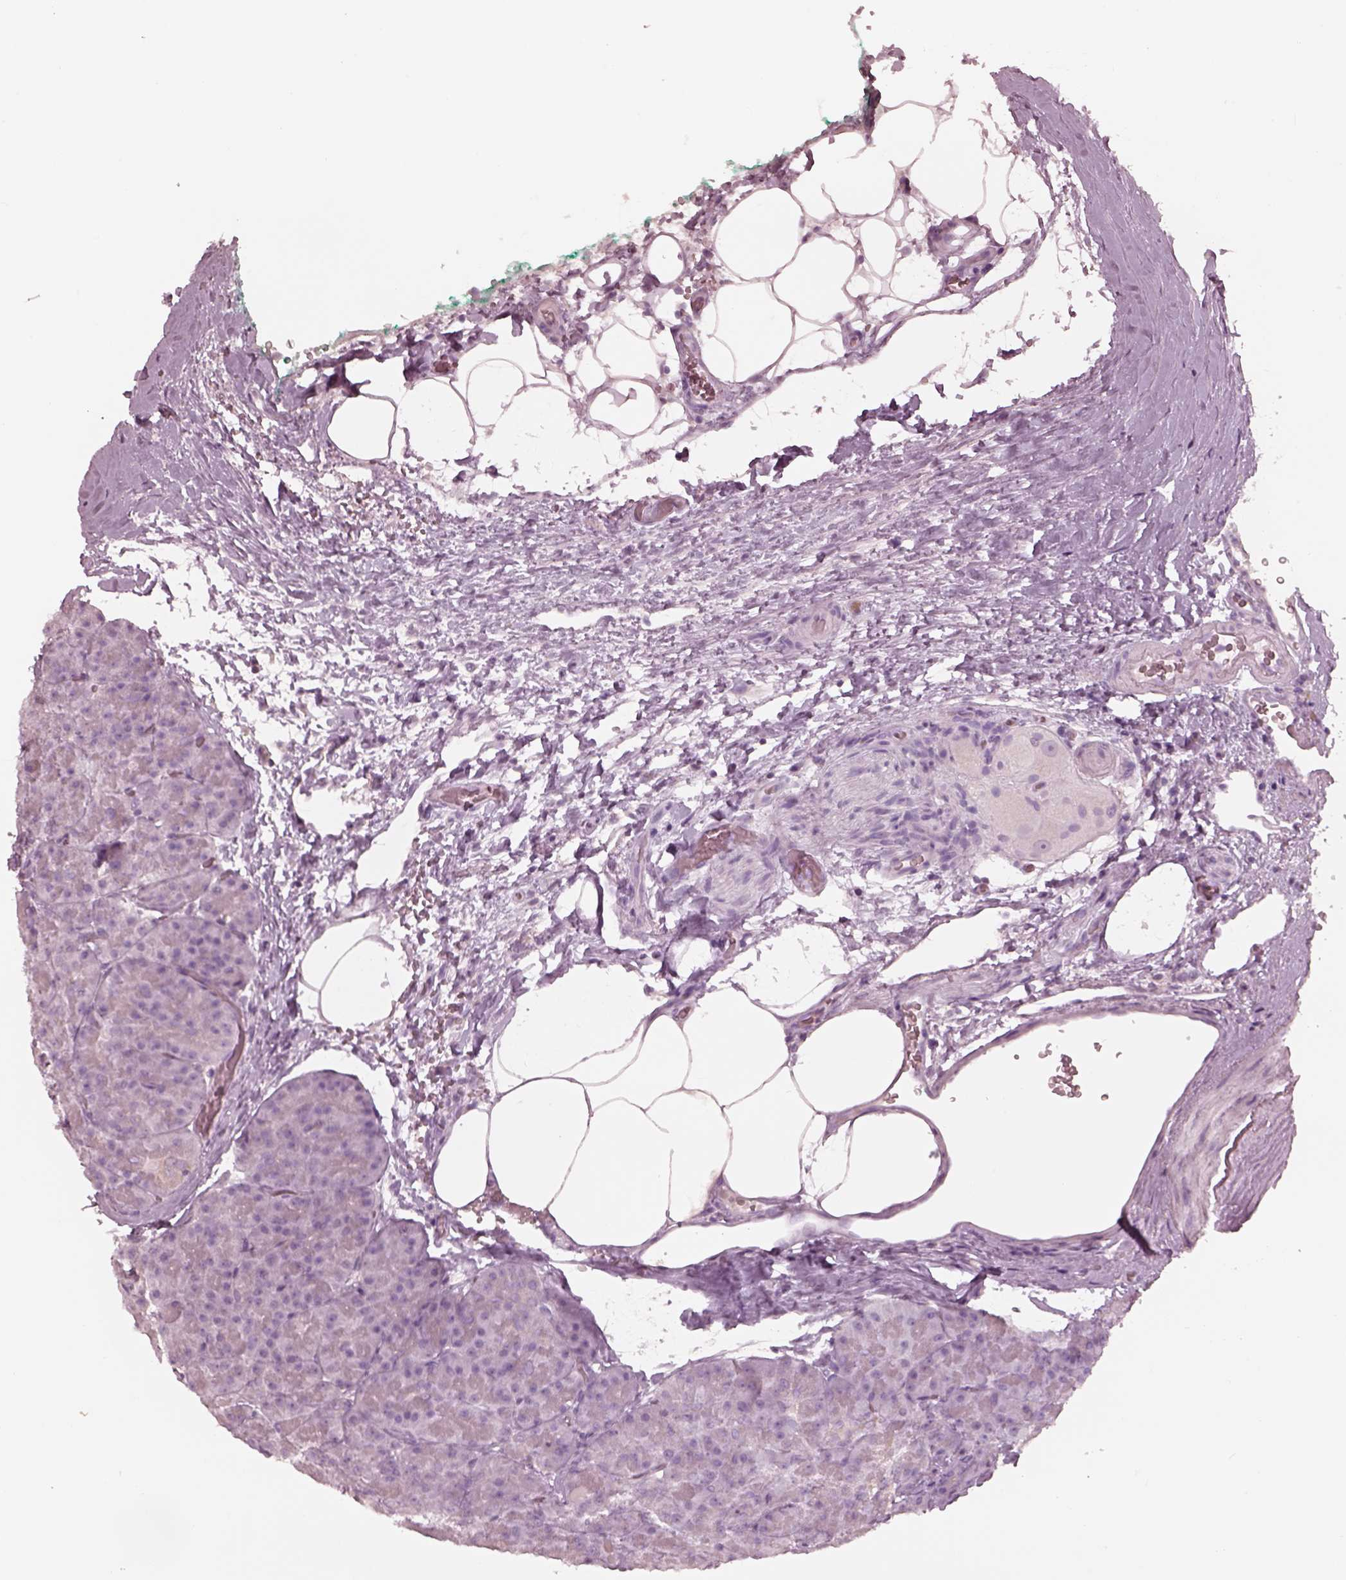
{"staining": {"intensity": "negative", "quantity": "none", "location": "none"}, "tissue": "pancreas", "cell_type": "Exocrine glandular cells", "image_type": "normal", "snomed": [{"axis": "morphology", "description": "Normal tissue, NOS"}, {"axis": "topography", "description": "Pancreas"}], "caption": "Immunohistochemical staining of unremarkable pancreas exhibits no significant staining in exocrine glandular cells.", "gene": "PDCD1", "patient": {"sex": "male", "age": 57}}